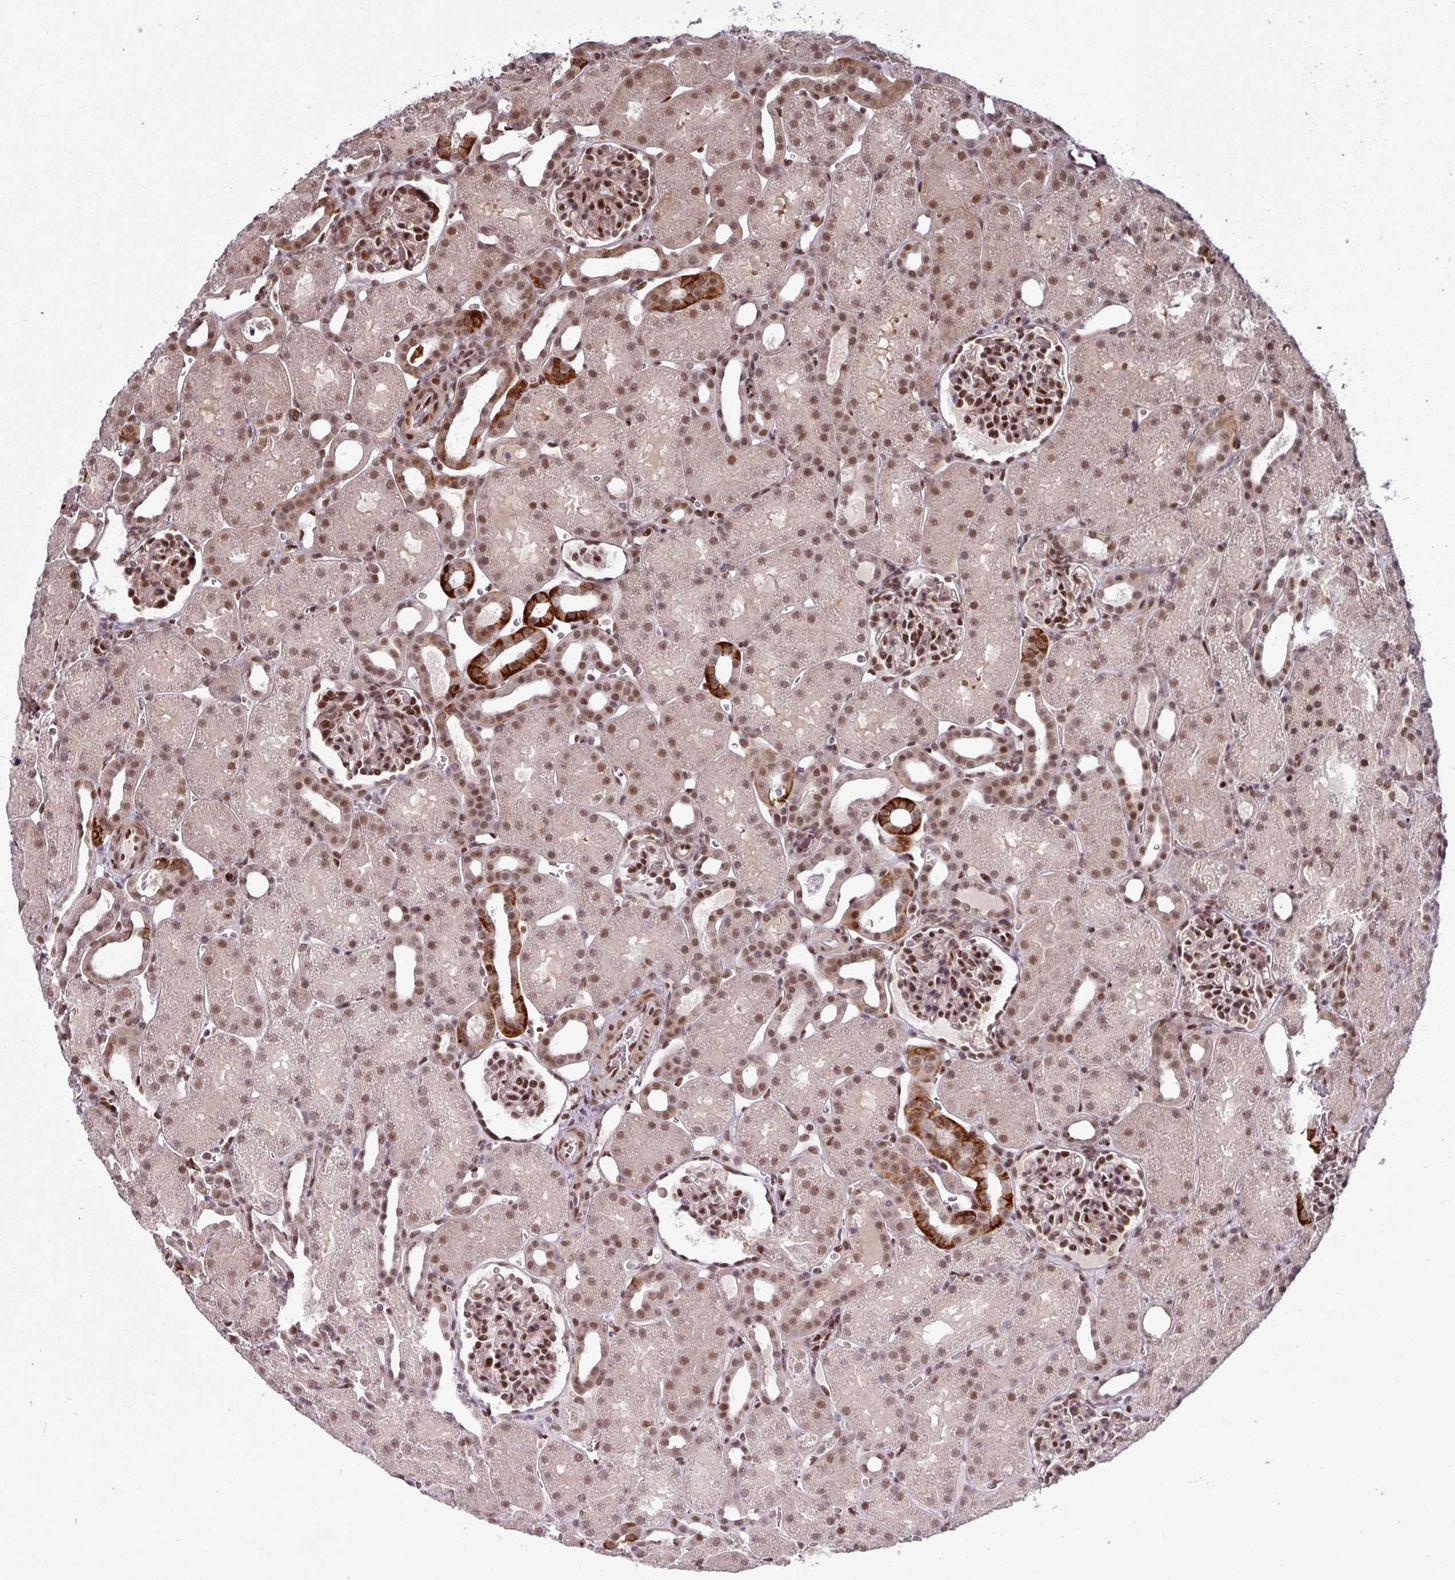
{"staining": {"intensity": "strong", "quantity": "25%-75%", "location": "nuclear"}, "tissue": "kidney", "cell_type": "Cells in glomeruli", "image_type": "normal", "snomed": [{"axis": "morphology", "description": "Normal tissue, NOS"}, {"axis": "topography", "description": "Kidney"}], "caption": "Immunohistochemistry photomicrograph of unremarkable kidney: kidney stained using IHC displays high levels of strong protein expression localized specifically in the nuclear of cells in glomeruli, appearing as a nuclear brown color.", "gene": "CIC", "patient": {"sex": "male", "age": 2}}